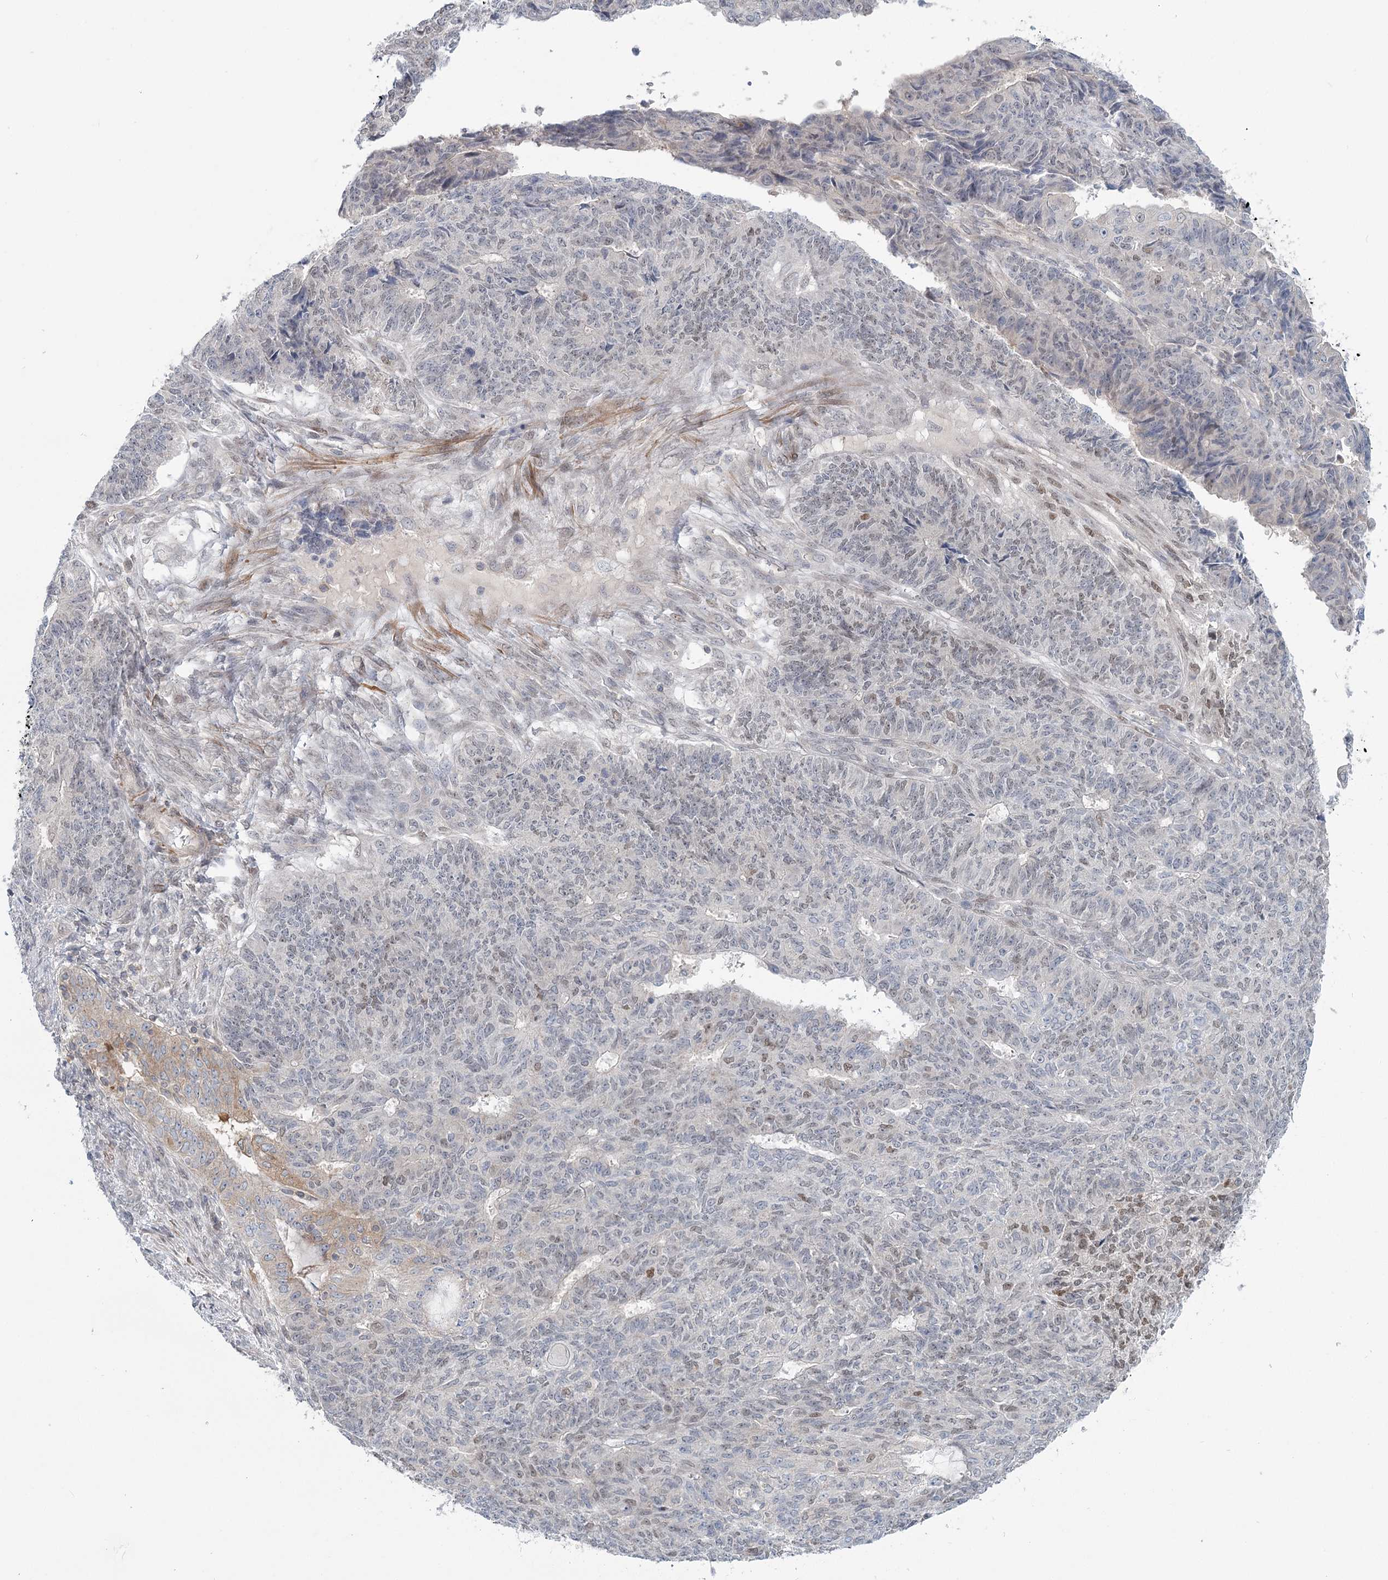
{"staining": {"intensity": "weak", "quantity": "25%-75%", "location": "nuclear"}, "tissue": "endometrial cancer", "cell_type": "Tumor cells", "image_type": "cancer", "snomed": [{"axis": "morphology", "description": "Adenocarcinoma, NOS"}, {"axis": "topography", "description": "Endometrium"}], "caption": "Immunohistochemical staining of human endometrial adenocarcinoma shows low levels of weak nuclear staining in about 25%-75% of tumor cells.", "gene": "USP11", "patient": {"sex": "female", "age": 32}}